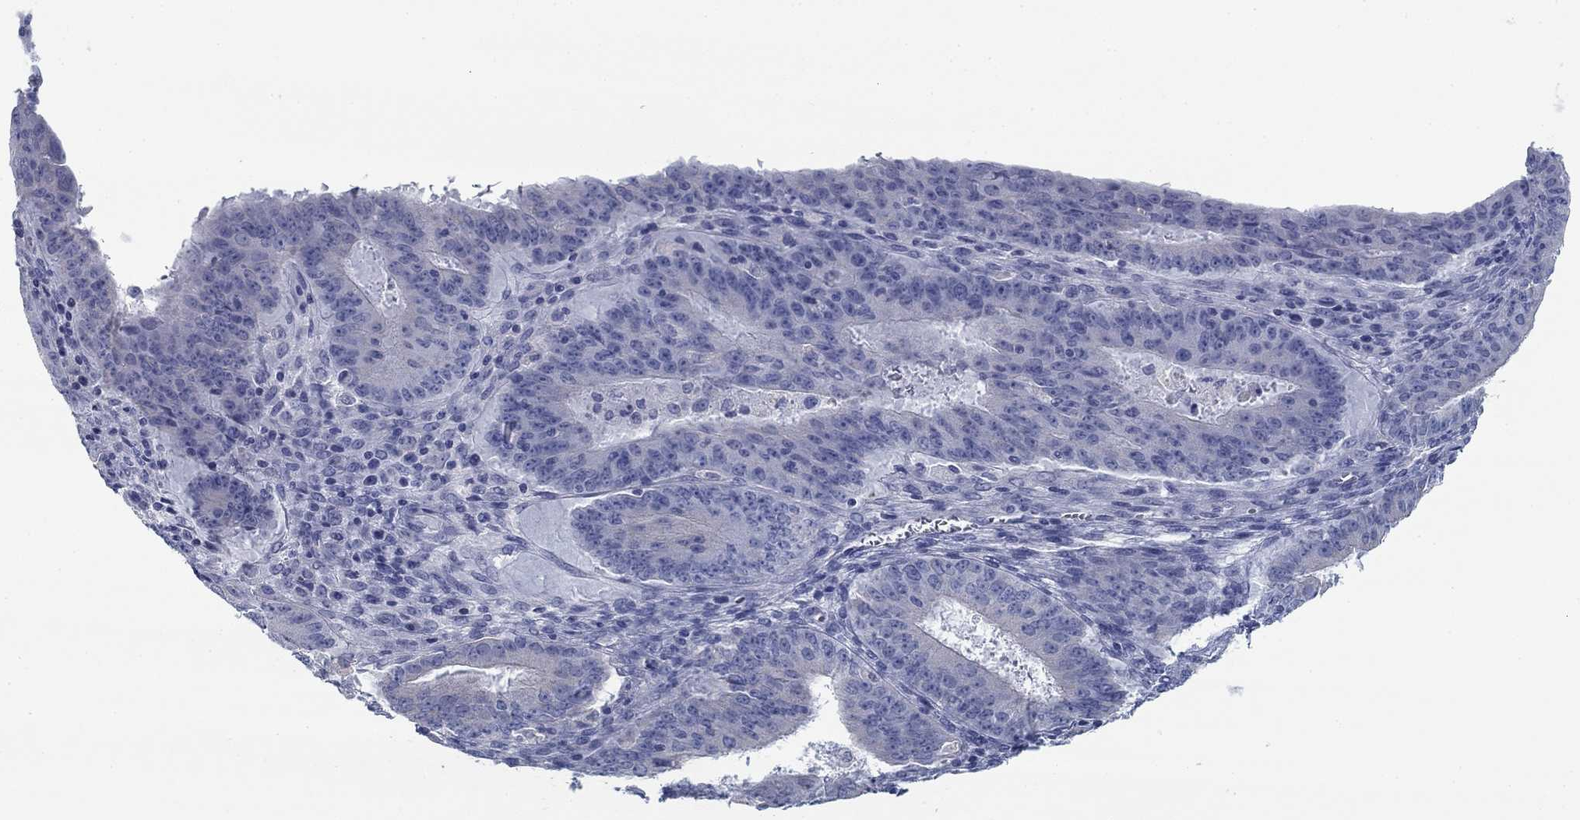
{"staining": {"intensity": "negative", "quantity": "none", "location": "none"}, "tissue": "ovarian cancer", "cell_type": "Tumor cells", "image_type": "cancer", "snomed": [{"axis": "morphology", "description": "Carcinoma, endometroid"}, {"axis": "topography", "description": "Ovary"}], "caption": "Immunohistochemistry (IHC) micrograph of human ovarian cancer (endometroid carcinoma) stained for a protein (brown), which demonstrates no positivity in tumor cells.", "gene": "APOC3", "patient": {"sex": "female", "age": 42}}